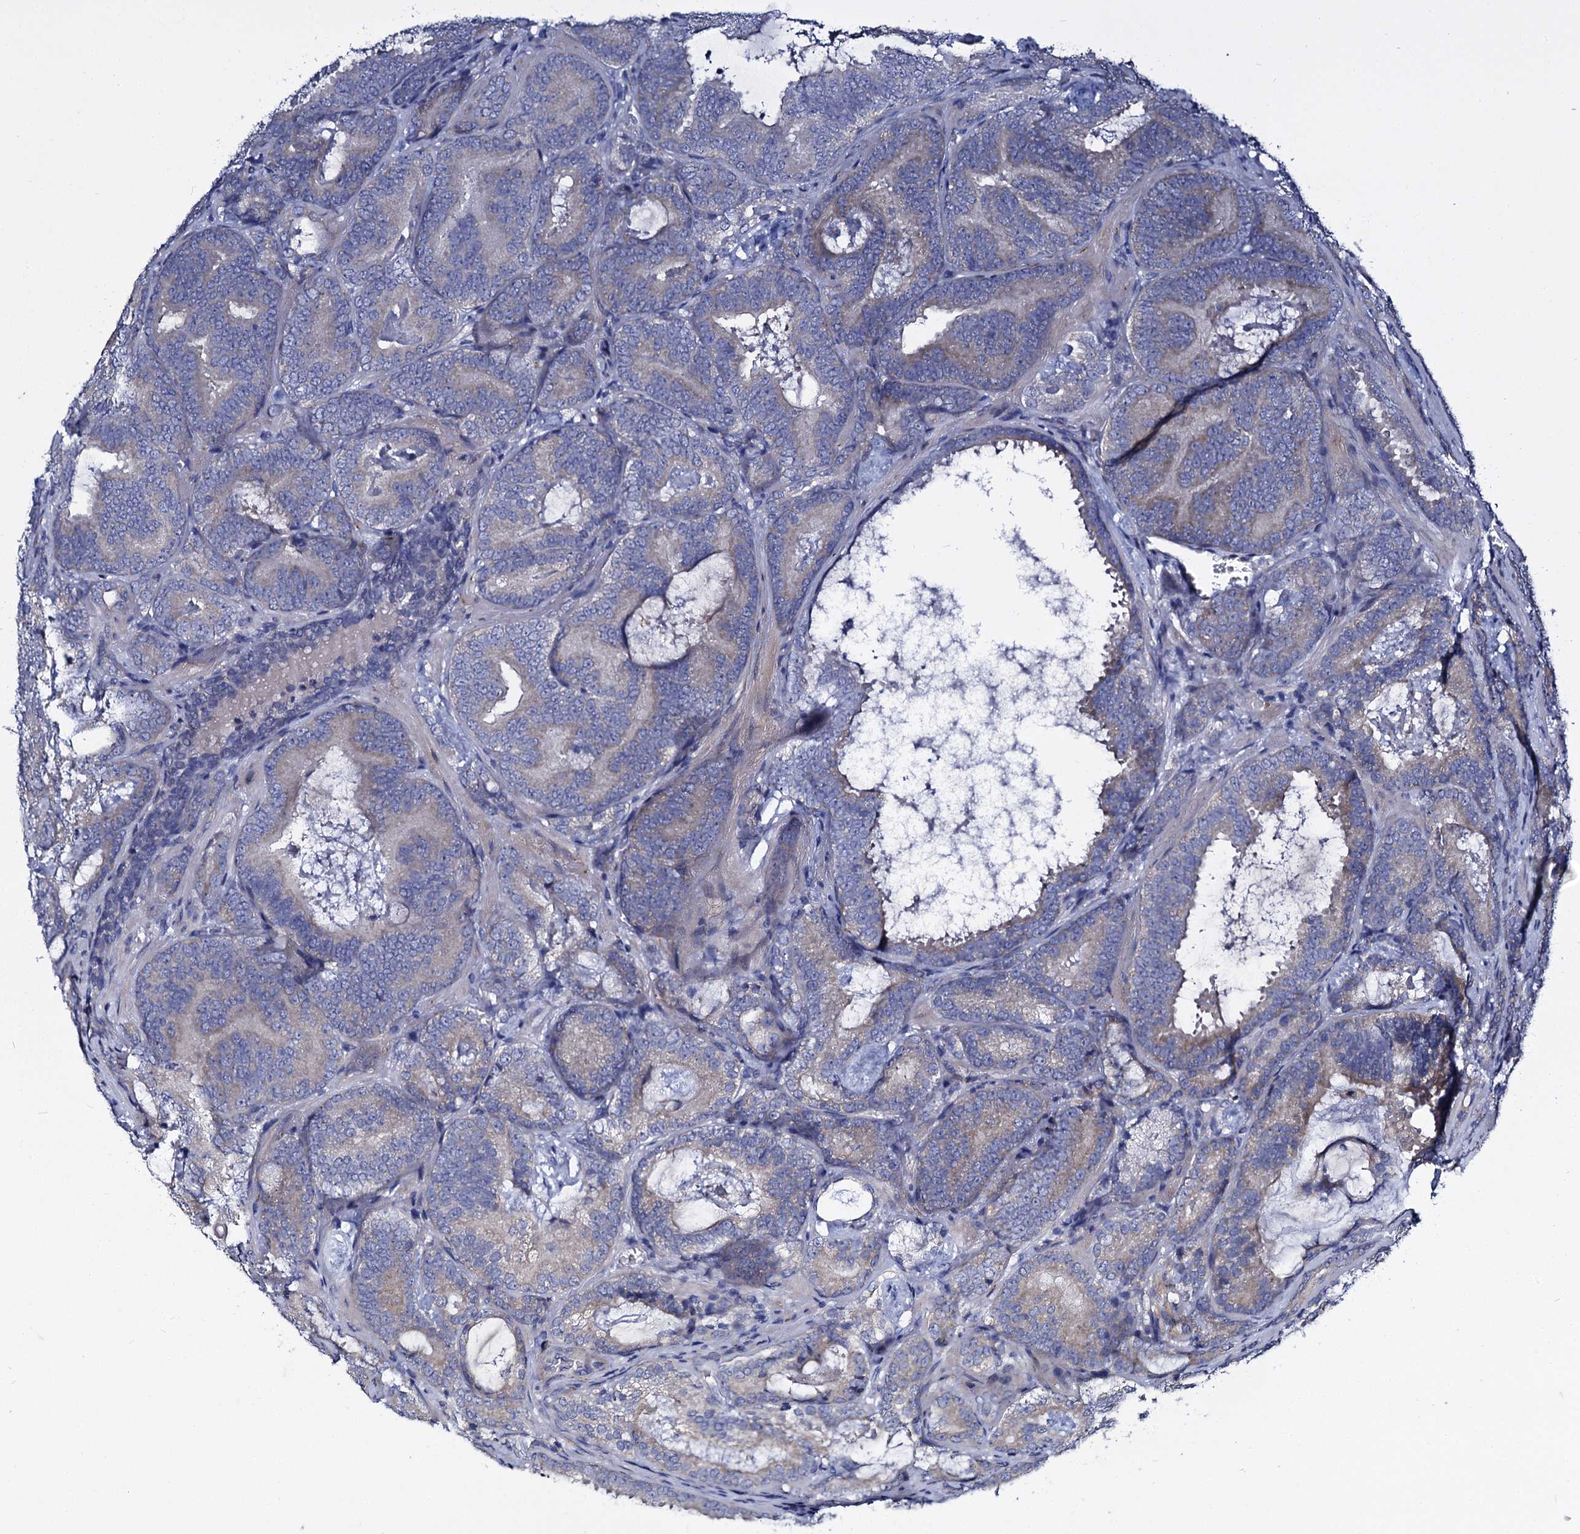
{"staining": {"intensity": "negative", "quantity": "none", "location": "none"}, "tissue": "prostate cancer", "cell_type": "Tumor cells", "image_type": "cancer", "snomed": [{"axis": "morphology", "description": "Adenocarcinoma, Low grade"}, {"axis": "topography", "description": "Prostate"}], "caption": "The histopathology image demonstrates no staining of tumor cells in prostate adenocarcinoma (low-grade). (DAB (3,3'-diaminobenzidine) immunohistochemistry (IHC), high magnification).", "gene": "PANX2", "patient": {"sex": "male", "age": 60}}